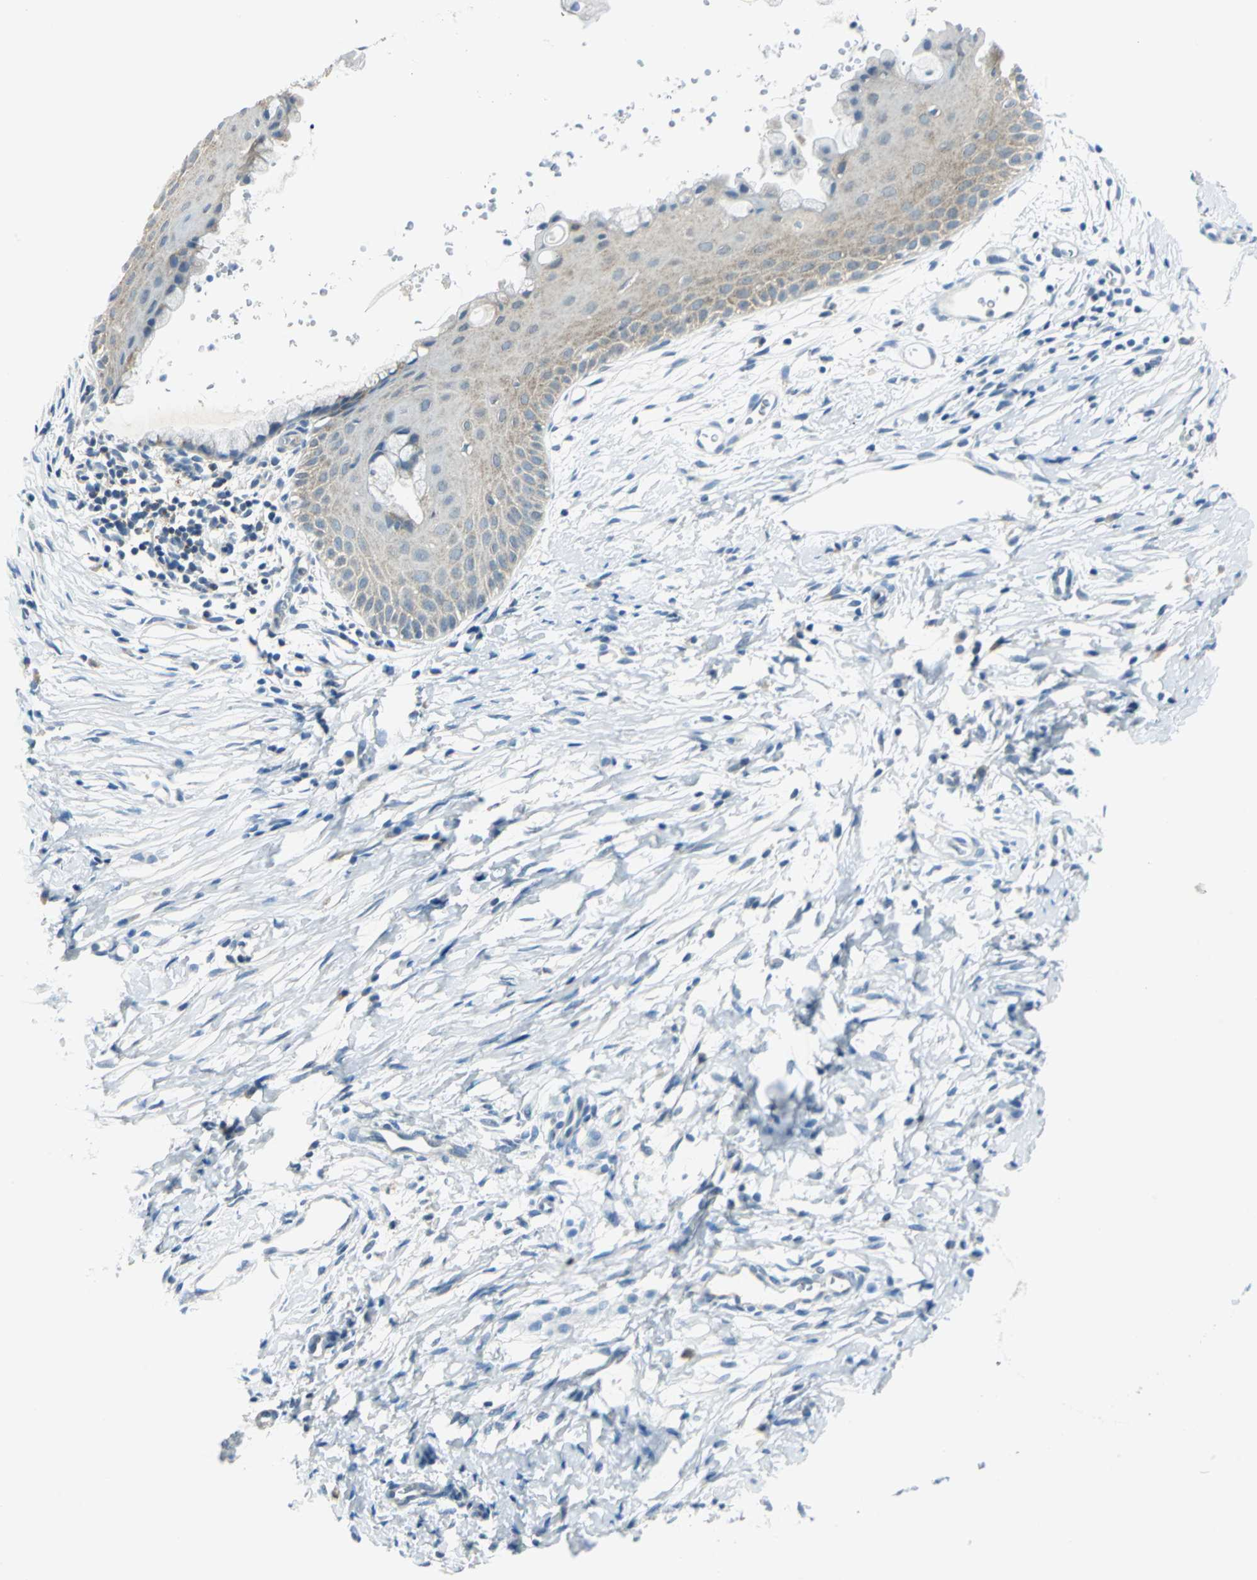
{"staining": {"intensity": "negative", "quantity": "none", "location": "none"}, "tissue": "cervix", "cell_type": "Glandular cells", "image_type": "normal", "snomed": [{"axis": "morphology", "description": "Normal tissue, NOS"}, {"axis": "topography", "description": "Cervix"}], "caption": "An IHC micrograph of benign cervix is shown. There is no staining in glandular cells of cervix. The staining is performed using DAB (3,3'-diaminobenzidine) brown chromogen with nuclei counter-stained in using hematoxylin.", "gene": "ALDOA", "patient": {"sex": "female", "age": 39}}